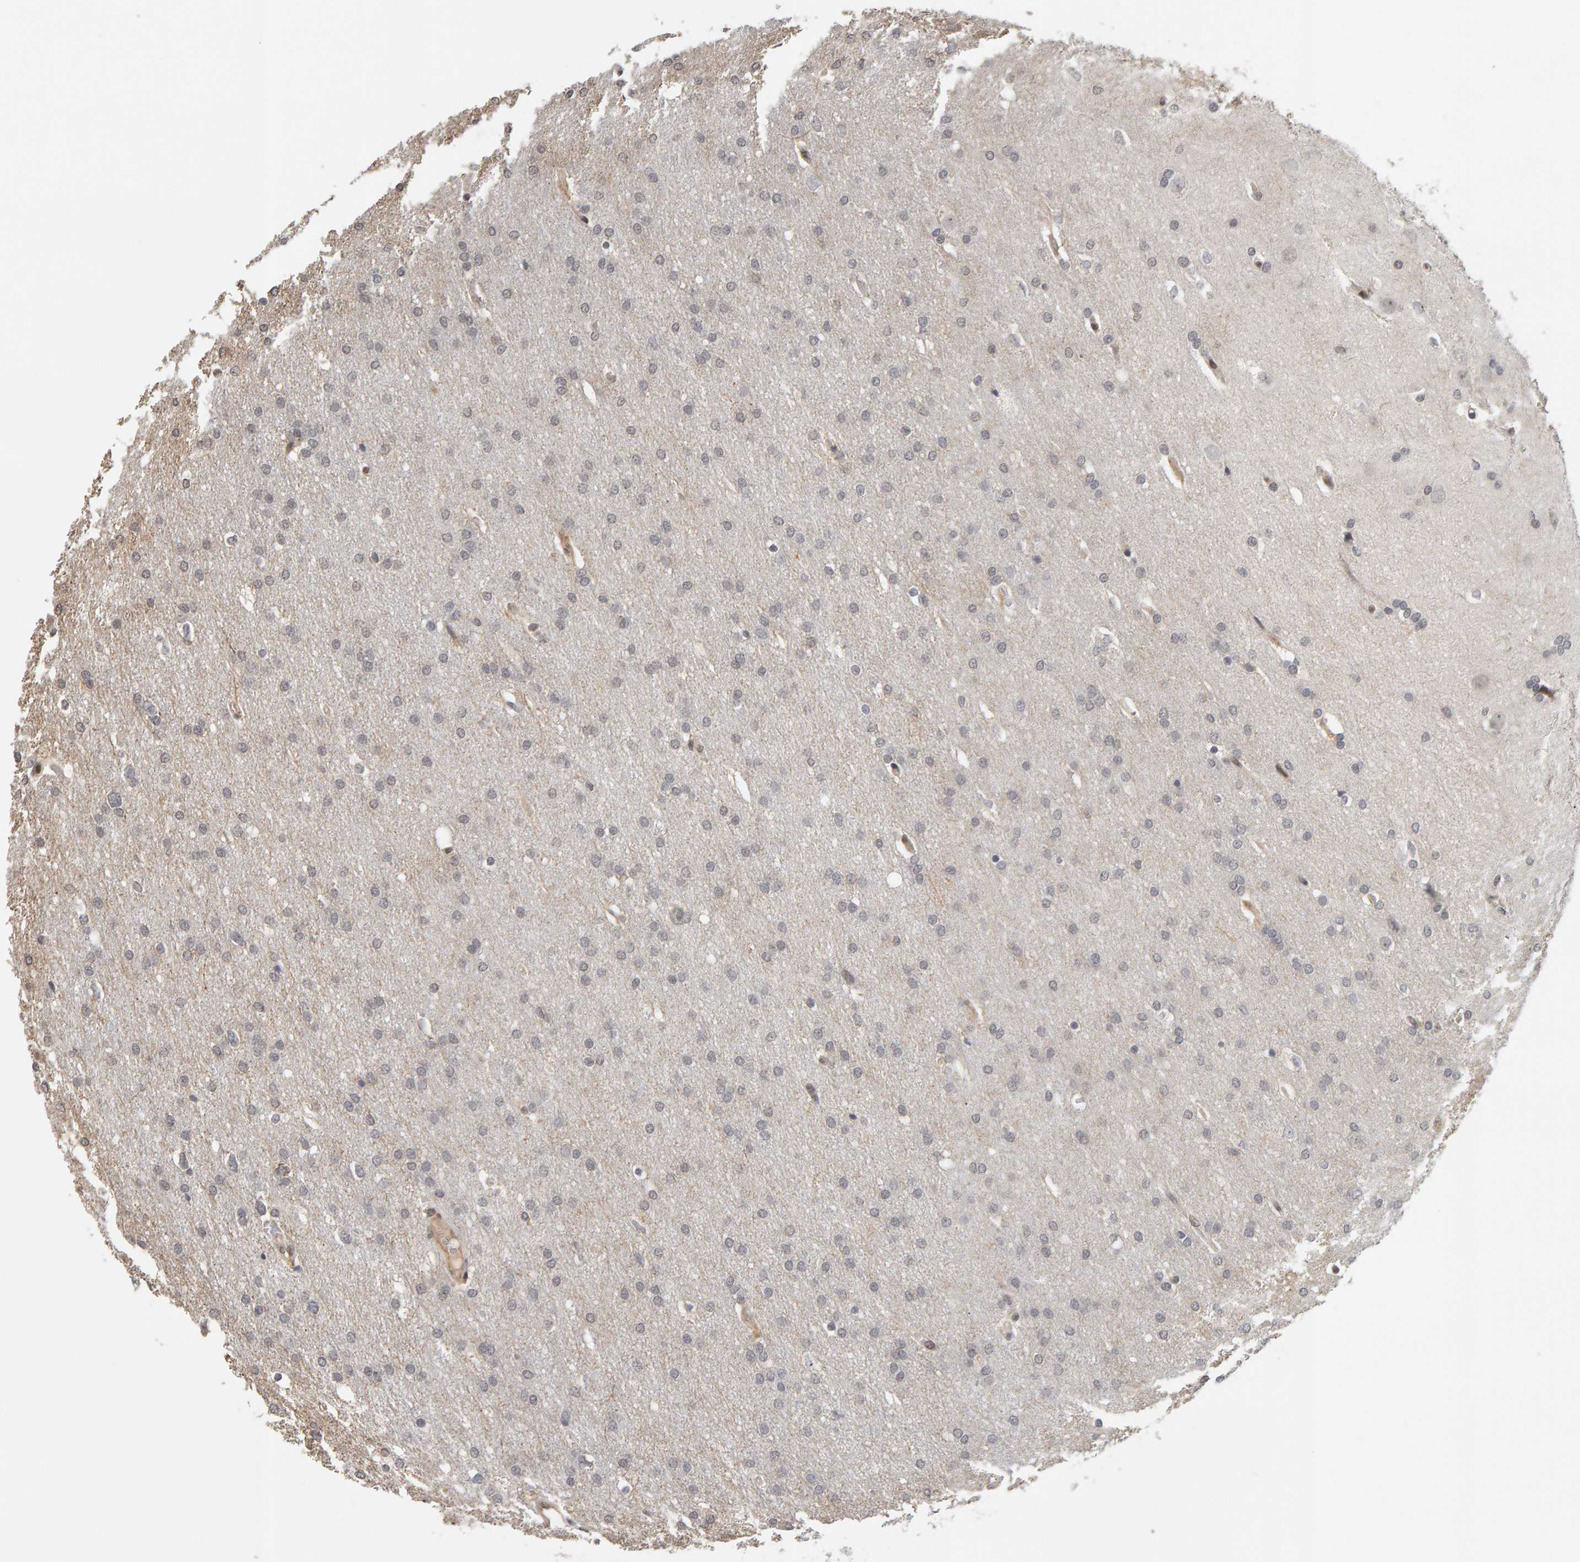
{"staining": {"intensity": "negative", "quantity": "none", "location": "none"}, "tissue": "glioma", "cell_type": "Tumor cells", "image_type": "cancer", "snomed": [{"axis": "morphology", "description": "Glioma, malignant, Low grade"}, {"axis": "topography", "description": "Brain"}], "caption": "Immunohistochemistry image of neoplastic tissue: human malignant low-grade glioma stained with DAB reveals no significant protein staining in tumor cells. (Brightfield microscopy of DAB immunohistochemistry (IHC) at high magnification).", "gene": "TEFM", "patient": {"sex": "female", "age": 37}}